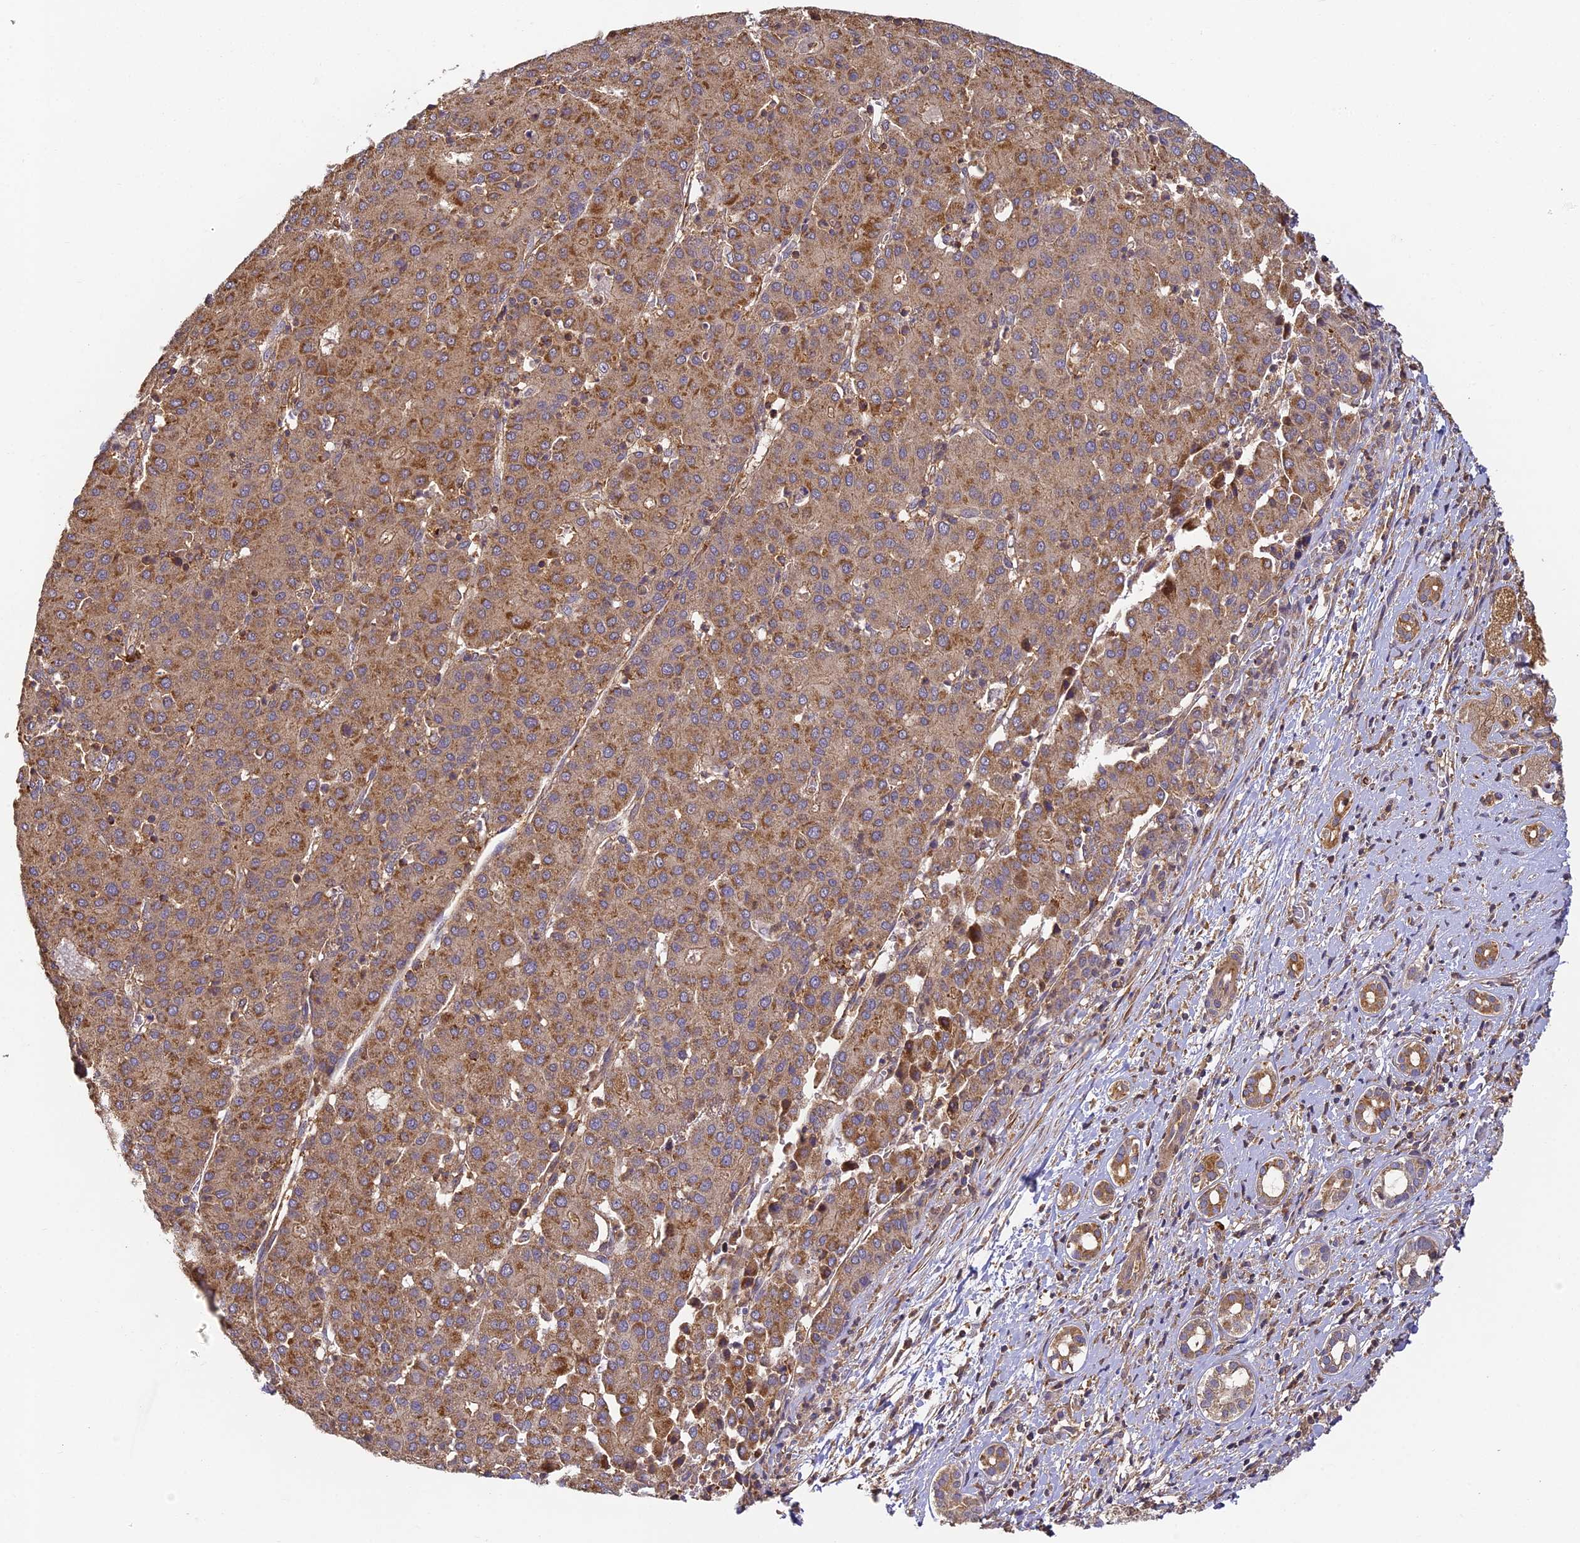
{"staining": {"intensity": "moderate", "quantity": ">75%", "location": "cytoplasmic/membranous"}, "tissue": "liver cancer", "cell_type": "Tumor cells", "image_type": "cancer", "snomed": [{"axis": "morphology", "description": "Carcinoma, Hepatocellular, NOS"}, {"axis": "topography", "description": "Liver"}], "caption": "Immunohistochemistry (IHC) photomicrograph of human liver cancer stained for a protein (brown), which demonstrates medium levels of moderate cytoplasmic/membranous expression in about >75% of tumor cells.", "gene": "ZNF443", "patient": {"sex": "male", "age": 65}}